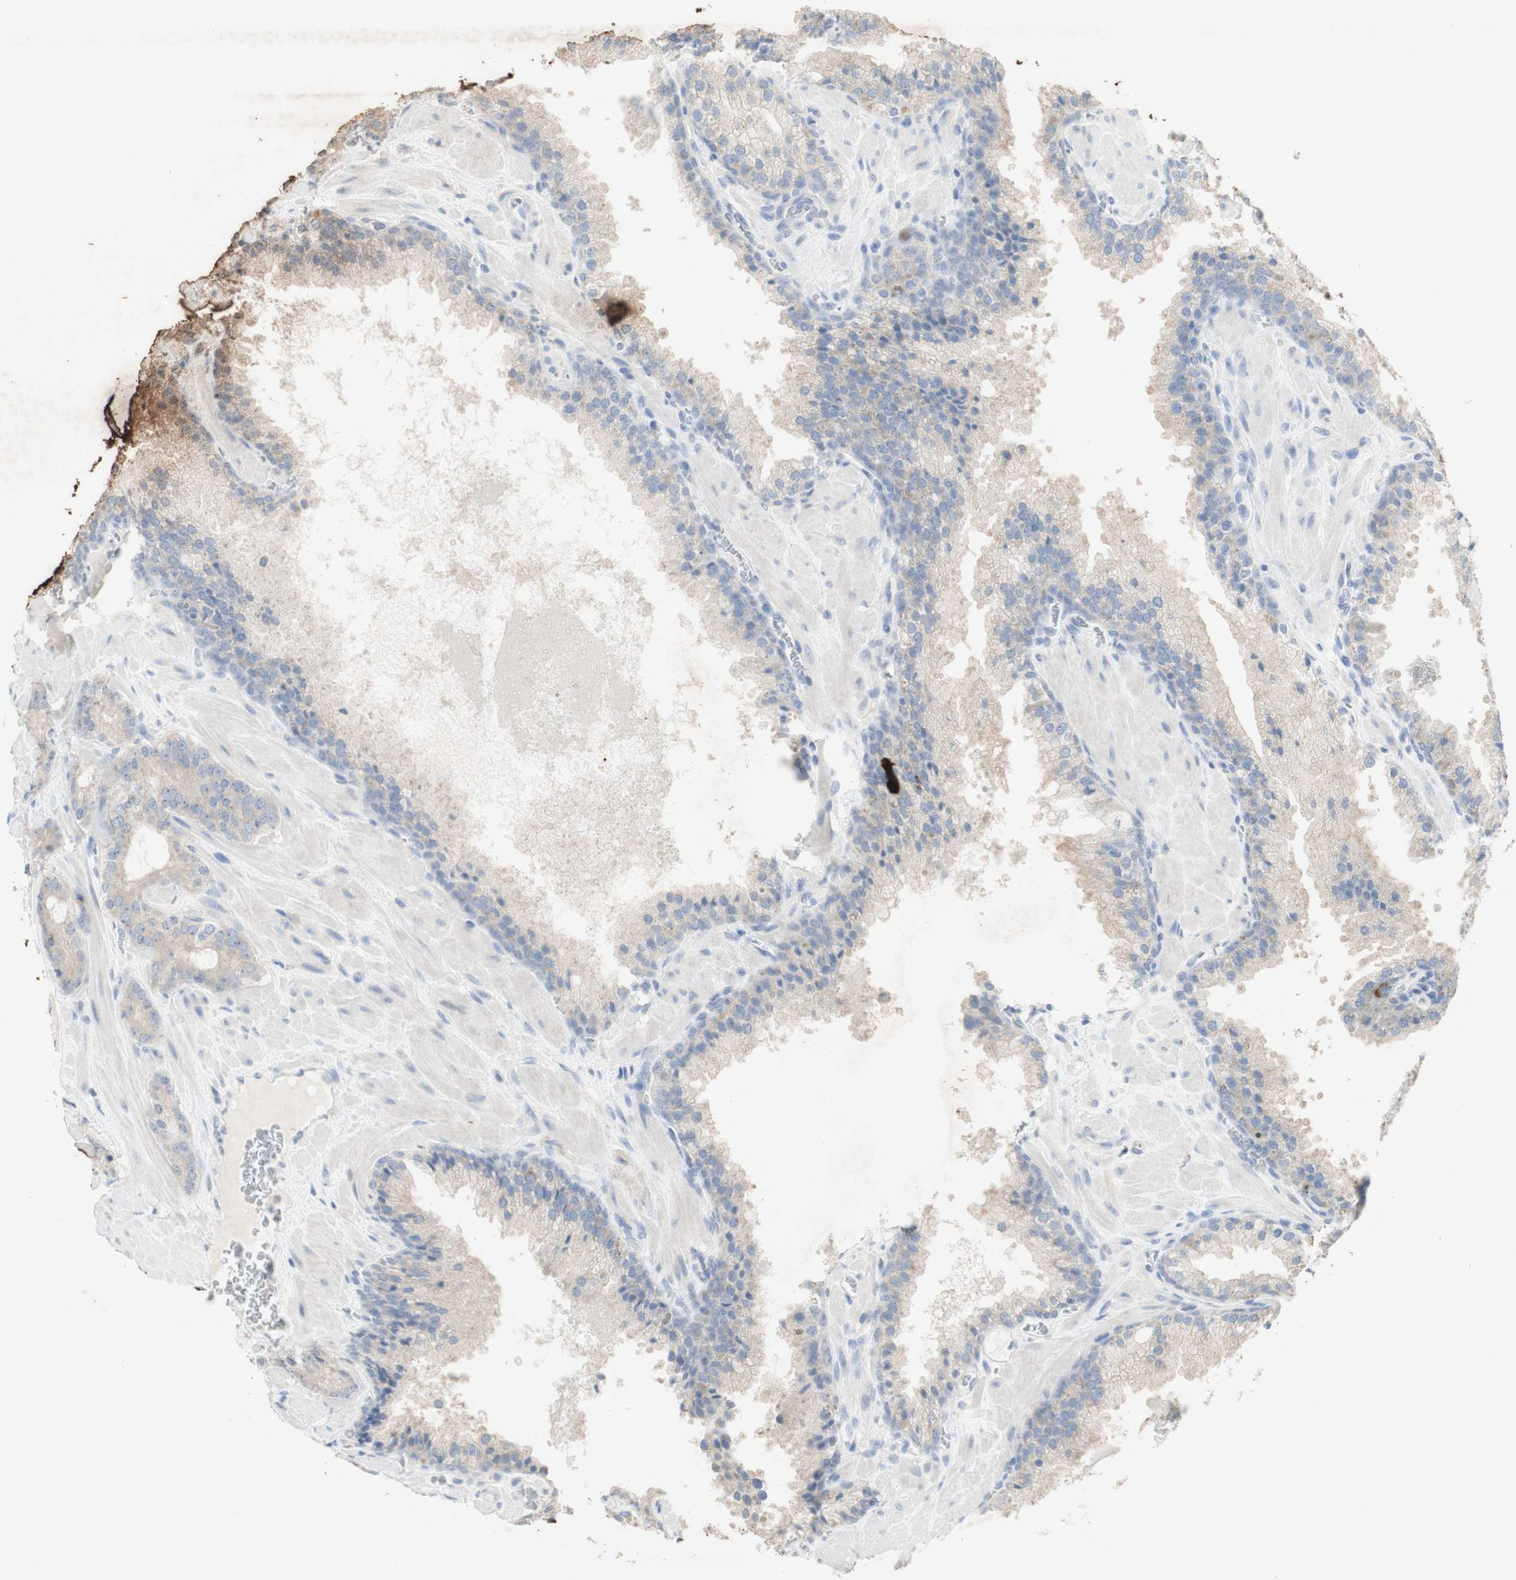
{"staining": {"intensity": "negative", "quantity": "none", "location": "none"}, "tissue": "prostate cancer", "cell_type": "Tumor cells", "image_type": "cancer", "snomed": [{"axis": "morphology", "description": "Adenocarcinoma, Low grade"}, {"axis": "topography", "description": "Prostate"}], "caption": "This is an immunohistochemistry (IHC) micrograph of human low-grade adenocarcinoma (prostate). There is no expression in tumor cells.", "gene": "ATP6V1B1", "patient": {"sex": "male", "age": 63}}